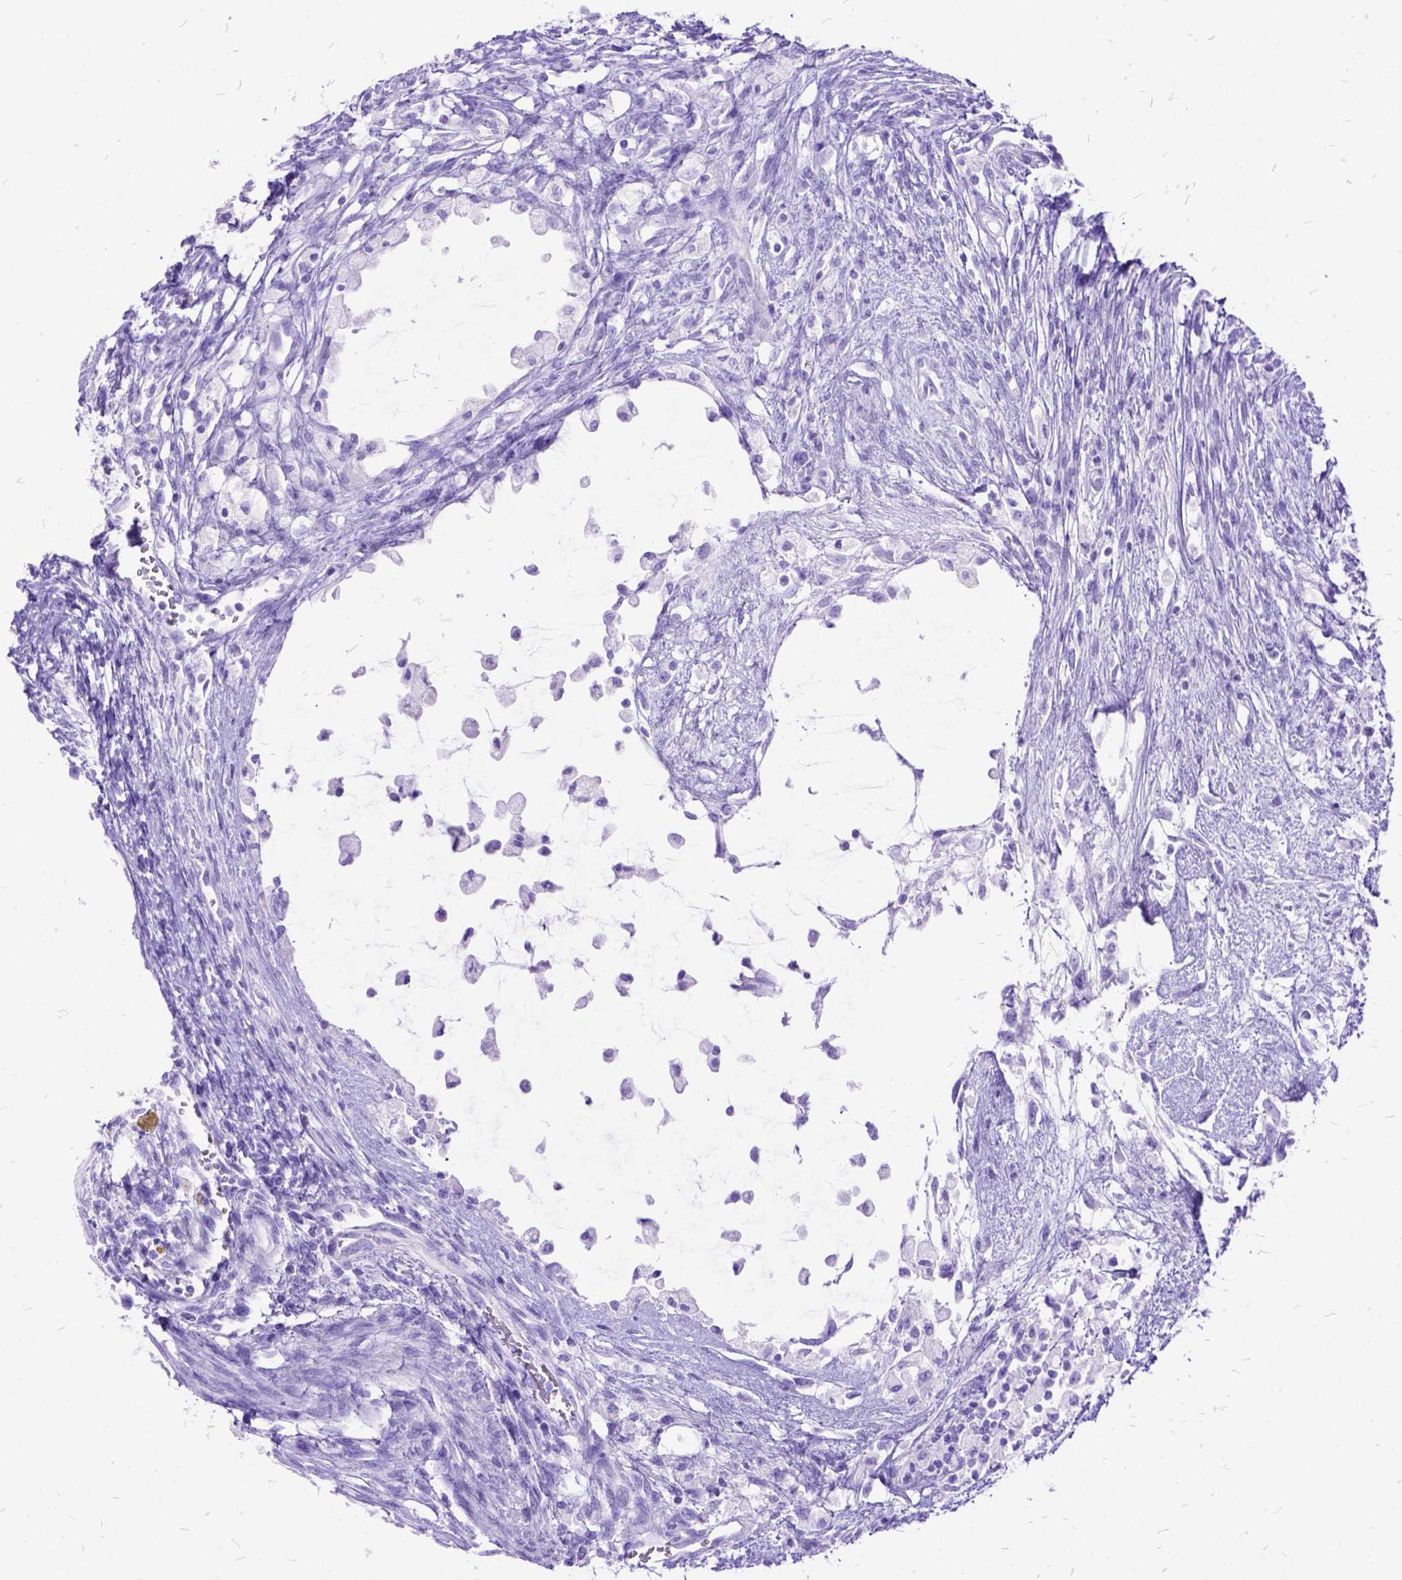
{"staining": {"intensity": "negative", "quantity": "none", "location": "none"}, "tissue": "testis cancer", "cell_type": "Tumor cells", "image_type": "cancer", "snomed": [{"axis": "morphology", "description": "Carcinoma, Embryonal, NOS"}, {"axis": "topography", "description": "Testis"}], "caption": "DAB (3,3'-diaminobenzidine) immunohistochemical staining of testis cancer (embryonal carcinoma) displays no significant expression in tumor cells. (DAB IHC with hematoxylin counter stain).", "gene": "DNAH2", "patient": {"sex": "male", "age": 37}}